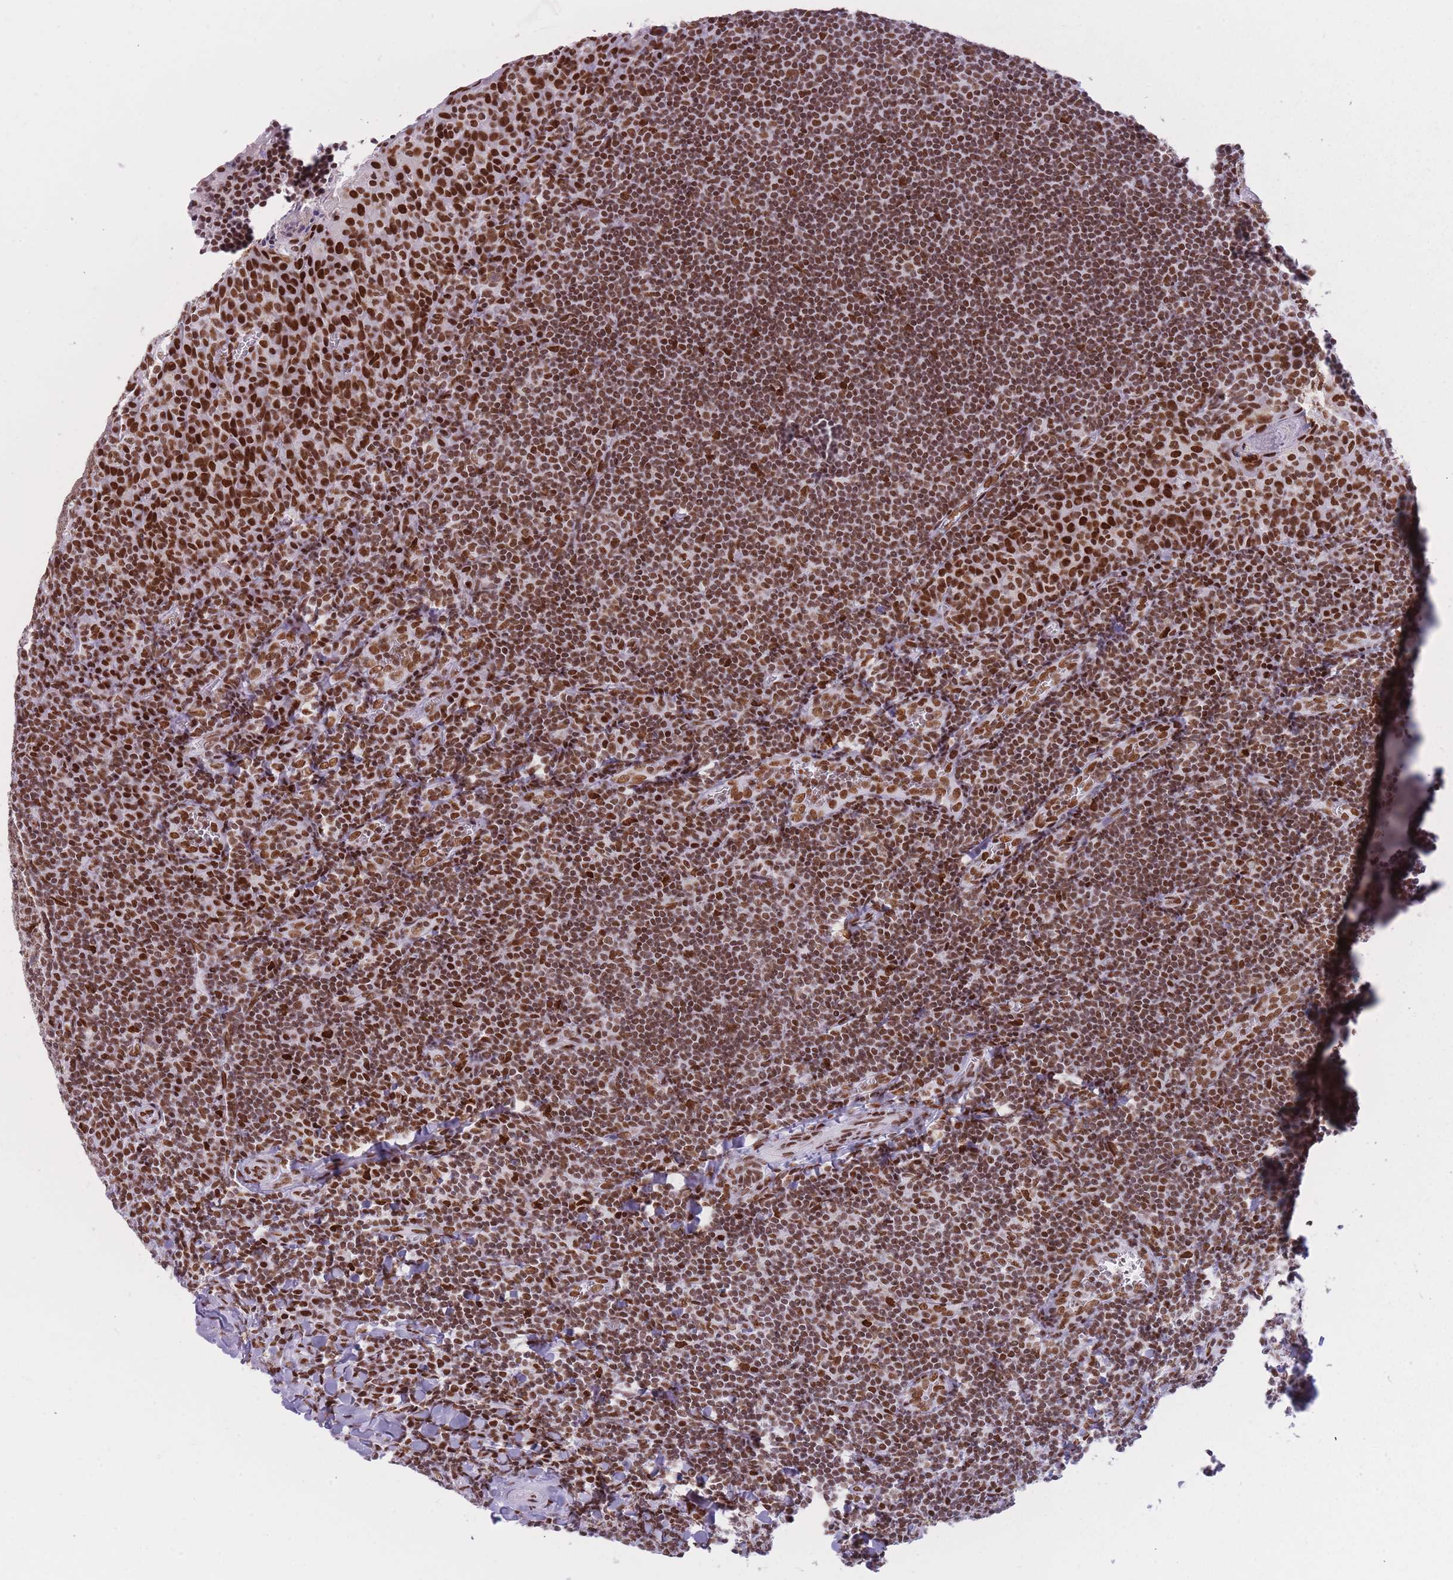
{"staining": {"intensity": "moderate", "quantity": ">75%", "location": "nuclear"}, "tissue": "tonsil", "cell_type": "Germinal center cells", "image_type": "normal", "snomed": [{"axis": "morphology", "description": "Normal tissue, NOS"}, {"axis": "topography", "description": "Tonsil"}], "caption": "Tonsil stained for a protein reveals moderate nuclear positivity in germinal center cells. The staining is performed using DAB brown chromogen to label protein expression. The nuclei are counter-stained blue using hematoxylin.", "gene": "HNRNPUL1", "patient": {"sex": "male", "age": 27}}